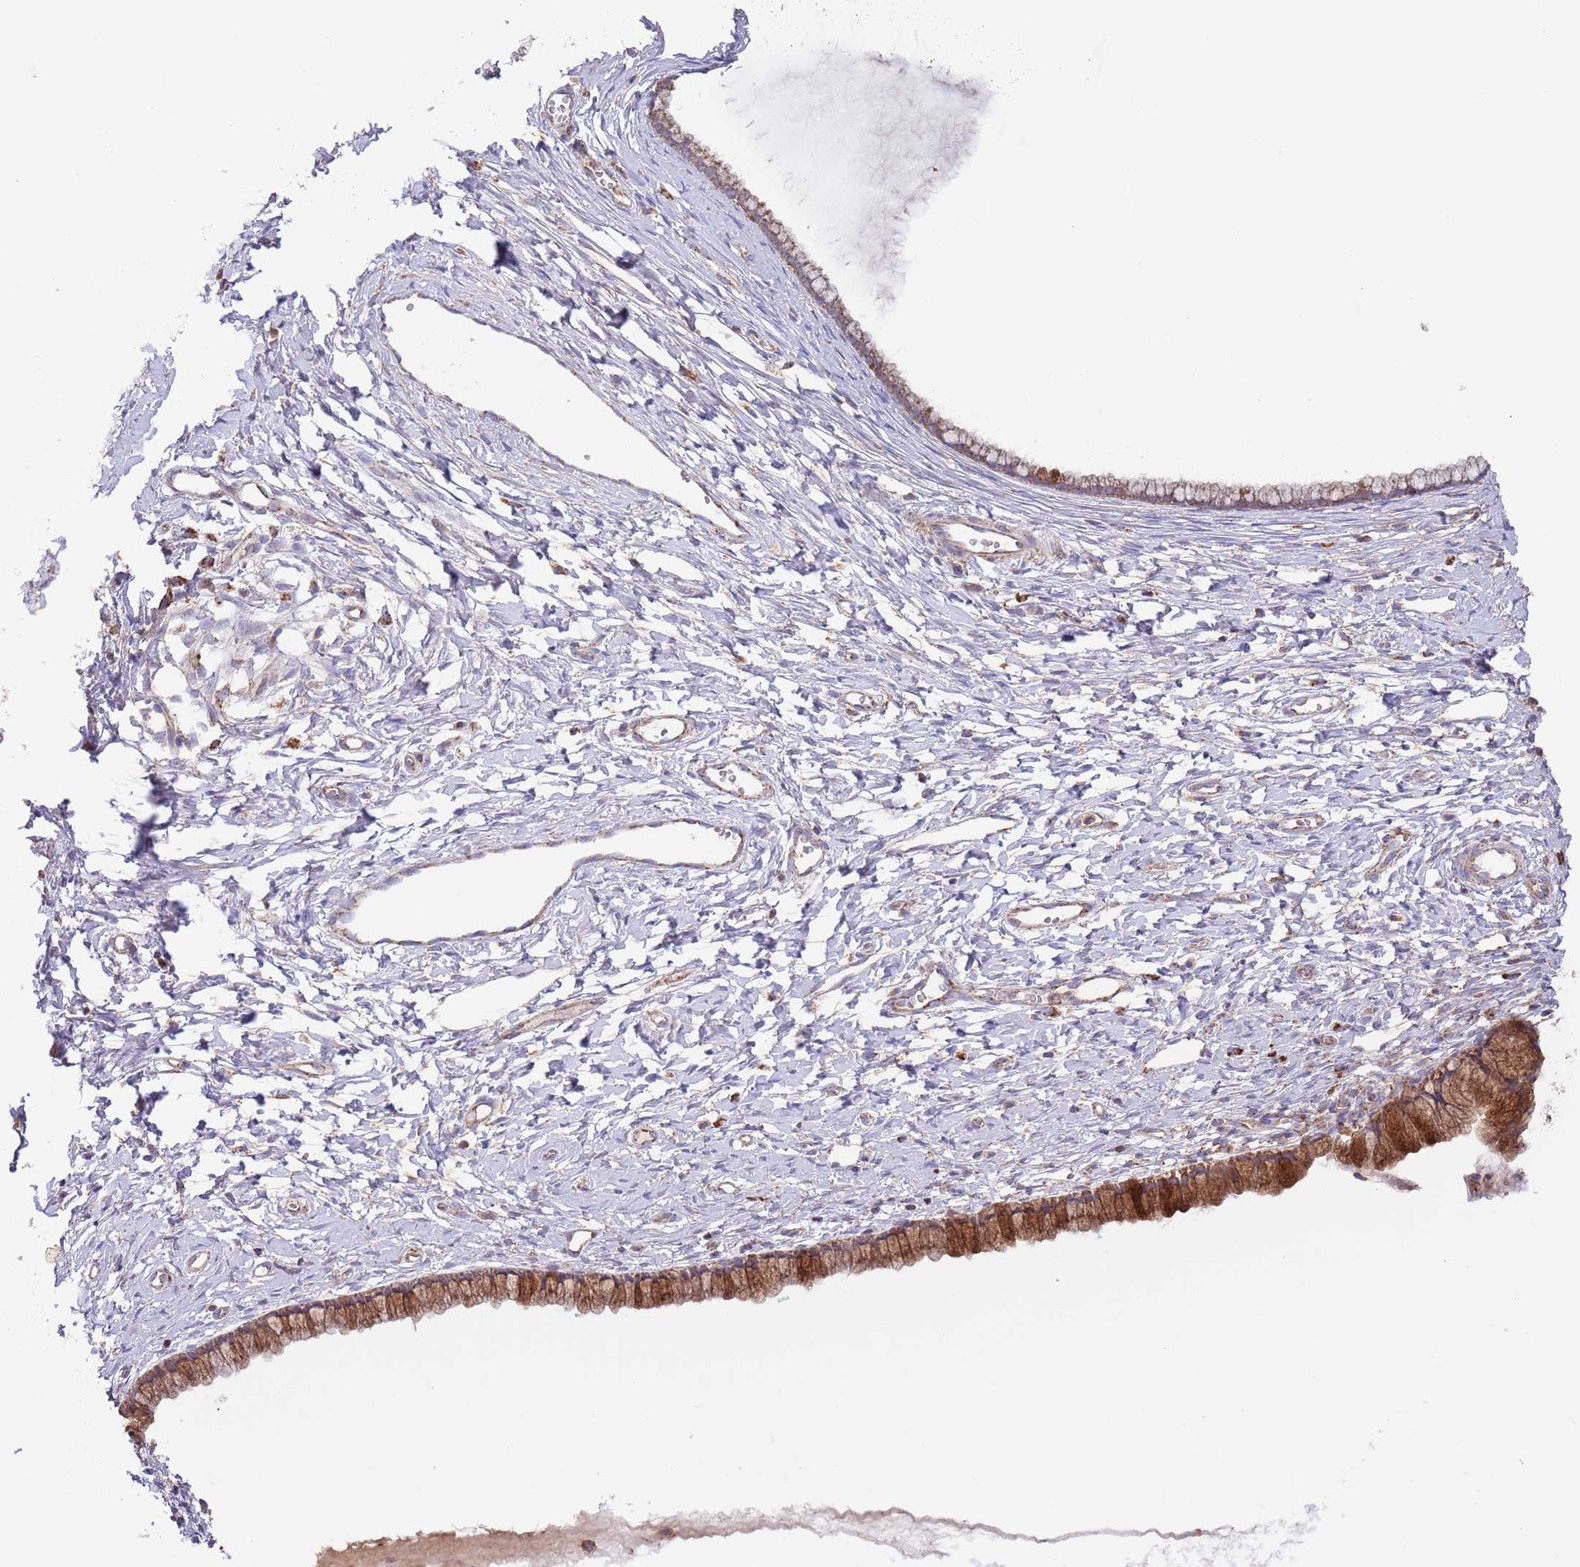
{"staining": {"intensity": "strong", "quantity": "25%-75%", "location": "cytoplasmic/membranous"}, "tissue": "cervix", "cell_type": "Glandular cells", "image_type": "normal", "snomed": [{"axis": "morphology", "description": "Normal tissue, NOS"}, {"axis": "topography", "description": "Cervix"}], "caption": "Protein staining reveals strong cytoplasmic/membranous staining in about 25%-75% of glandular cells in unremarkable cervix.", "gene": "DNAJA3", "patient": {"sex": "female", "age": 40}}